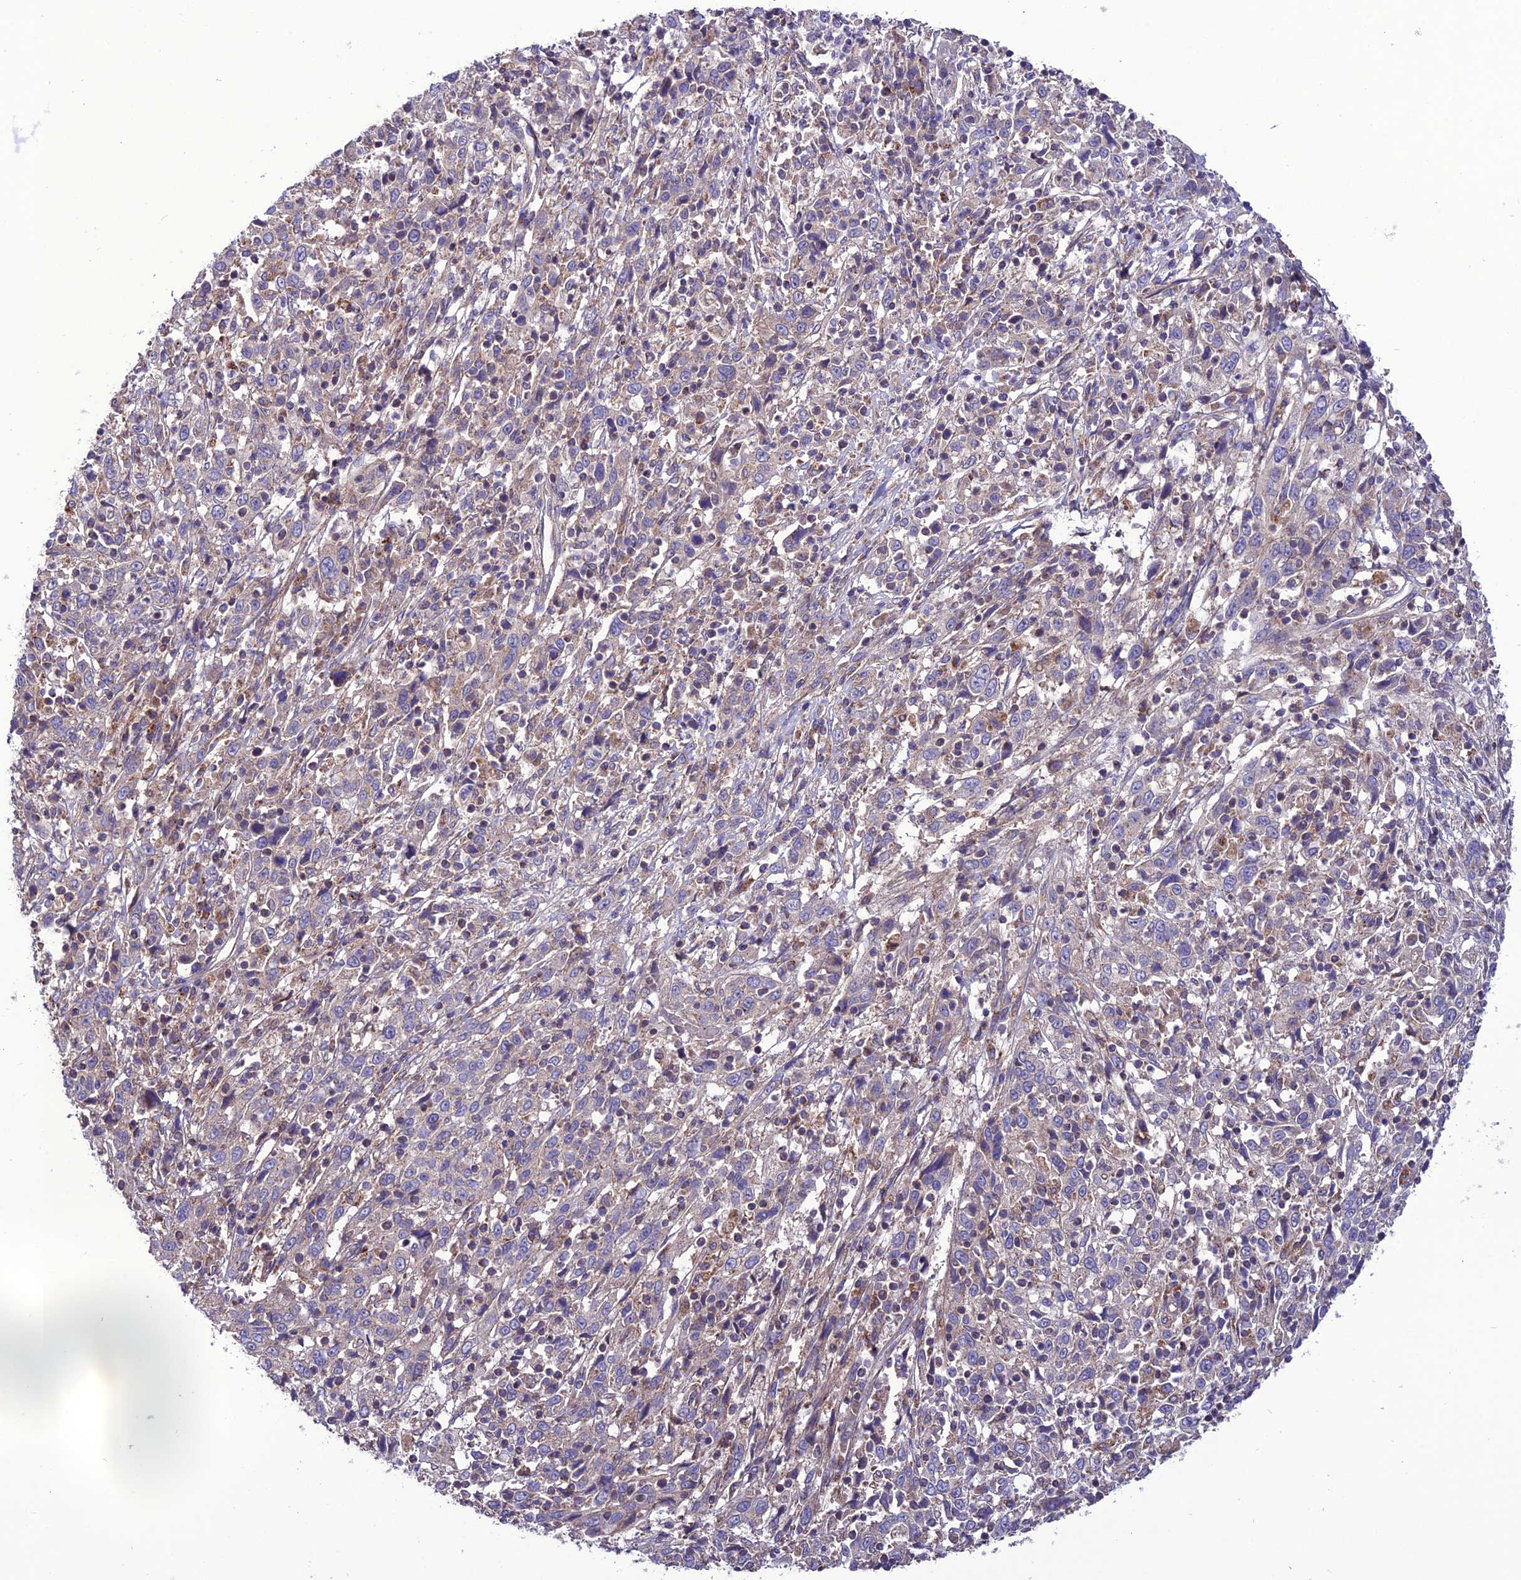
{"staining": {"intensity": "negative", "quantity": "none", "location": "none"}, "tissue": "cervical cancer", "cell_type": "Tumor cells", "image_type": "cancer", "snomed": [{"axis": "morphology", "description": "Squamous cell carcinoma, NOS"}, {"axis": "topography", "description": "Cervix"}], "caption": "An image of human cervical cancer is negative for staining in tumor cells.", "gene": "PPIL3", "patient": {"sex": "female", "age": 46}}